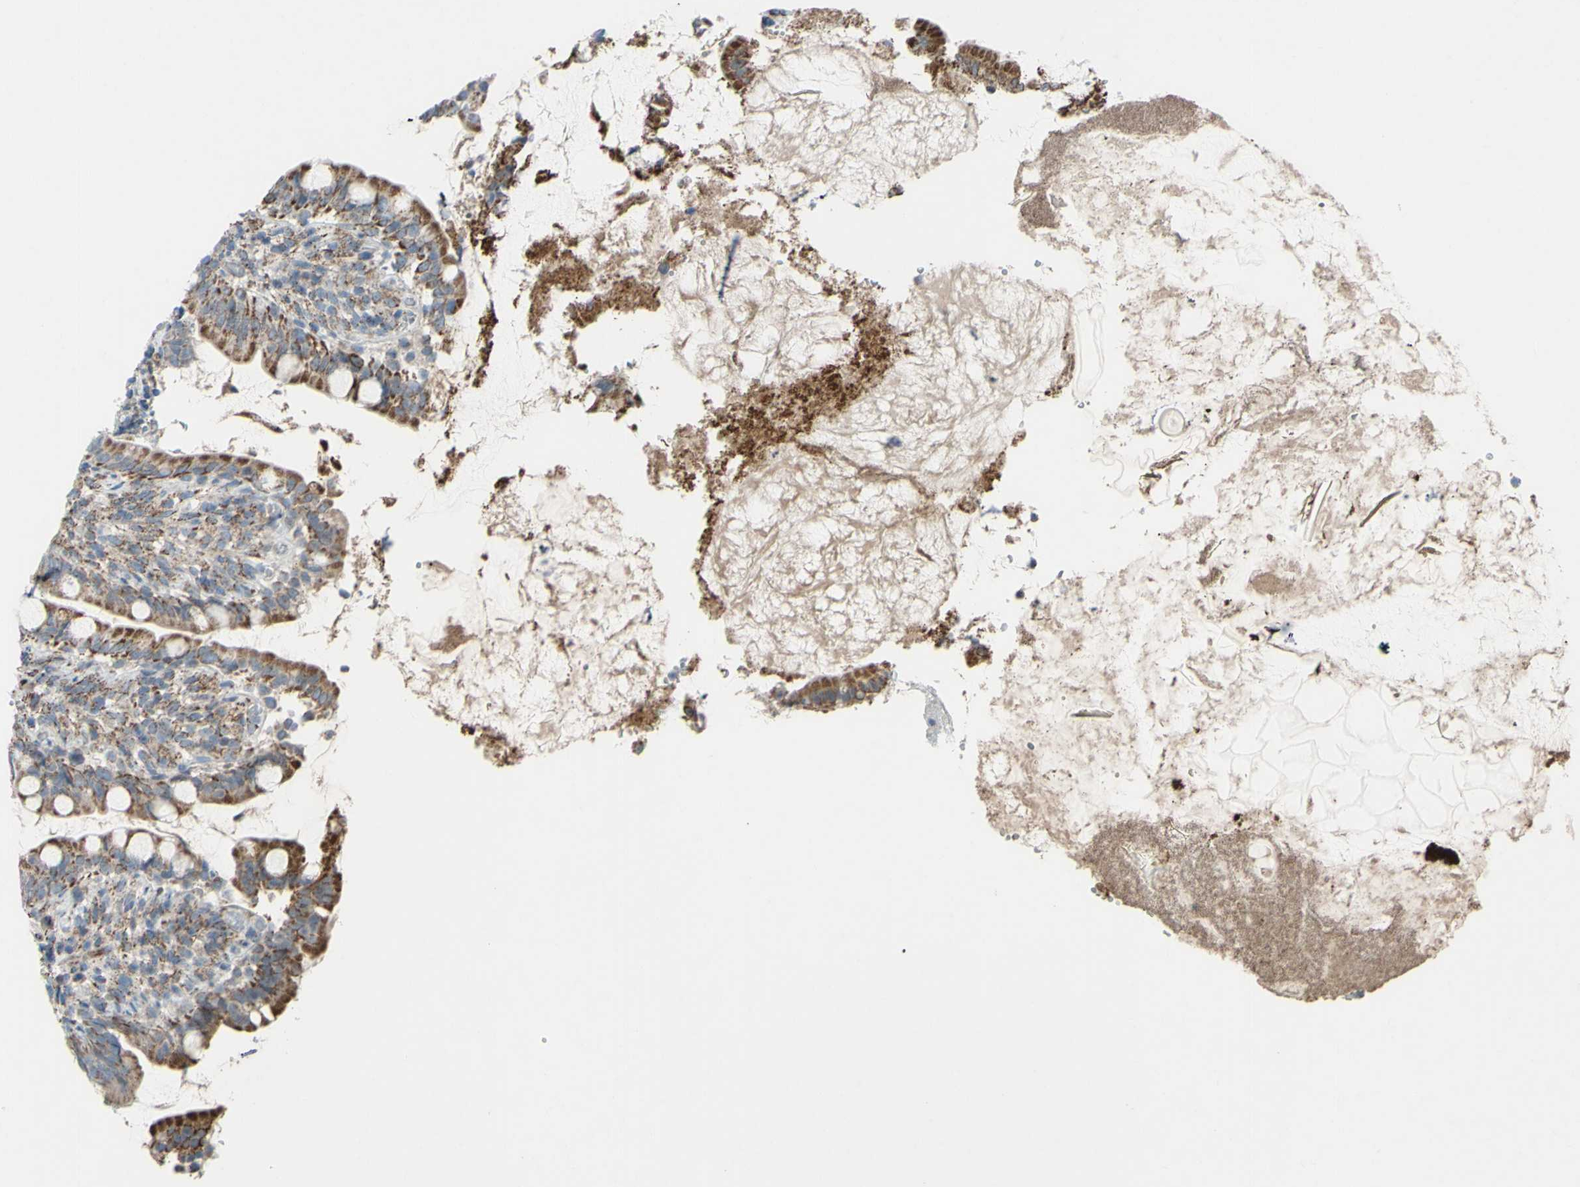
{"staining": {"intensity": "moderate", "quantity": ">75%", "location": "cytoplasmic/membranous"}, "tissue": "small intestine", "cell_type": "Glandular cells", "image_type": "normal", "snomed": [{"axis": "morphology", "description": "Normal tissue, NOS"}, {"axis": "topography", "description": "Small intestine"}], "caption": "Human small intestine stained for a protein (brown) demonstrates moderate cytoplasmic/membranous positive expression in about >75% of glandular cells.", "gene": "GLT8D1", "patient": {"sex": "female", "age": 56}}